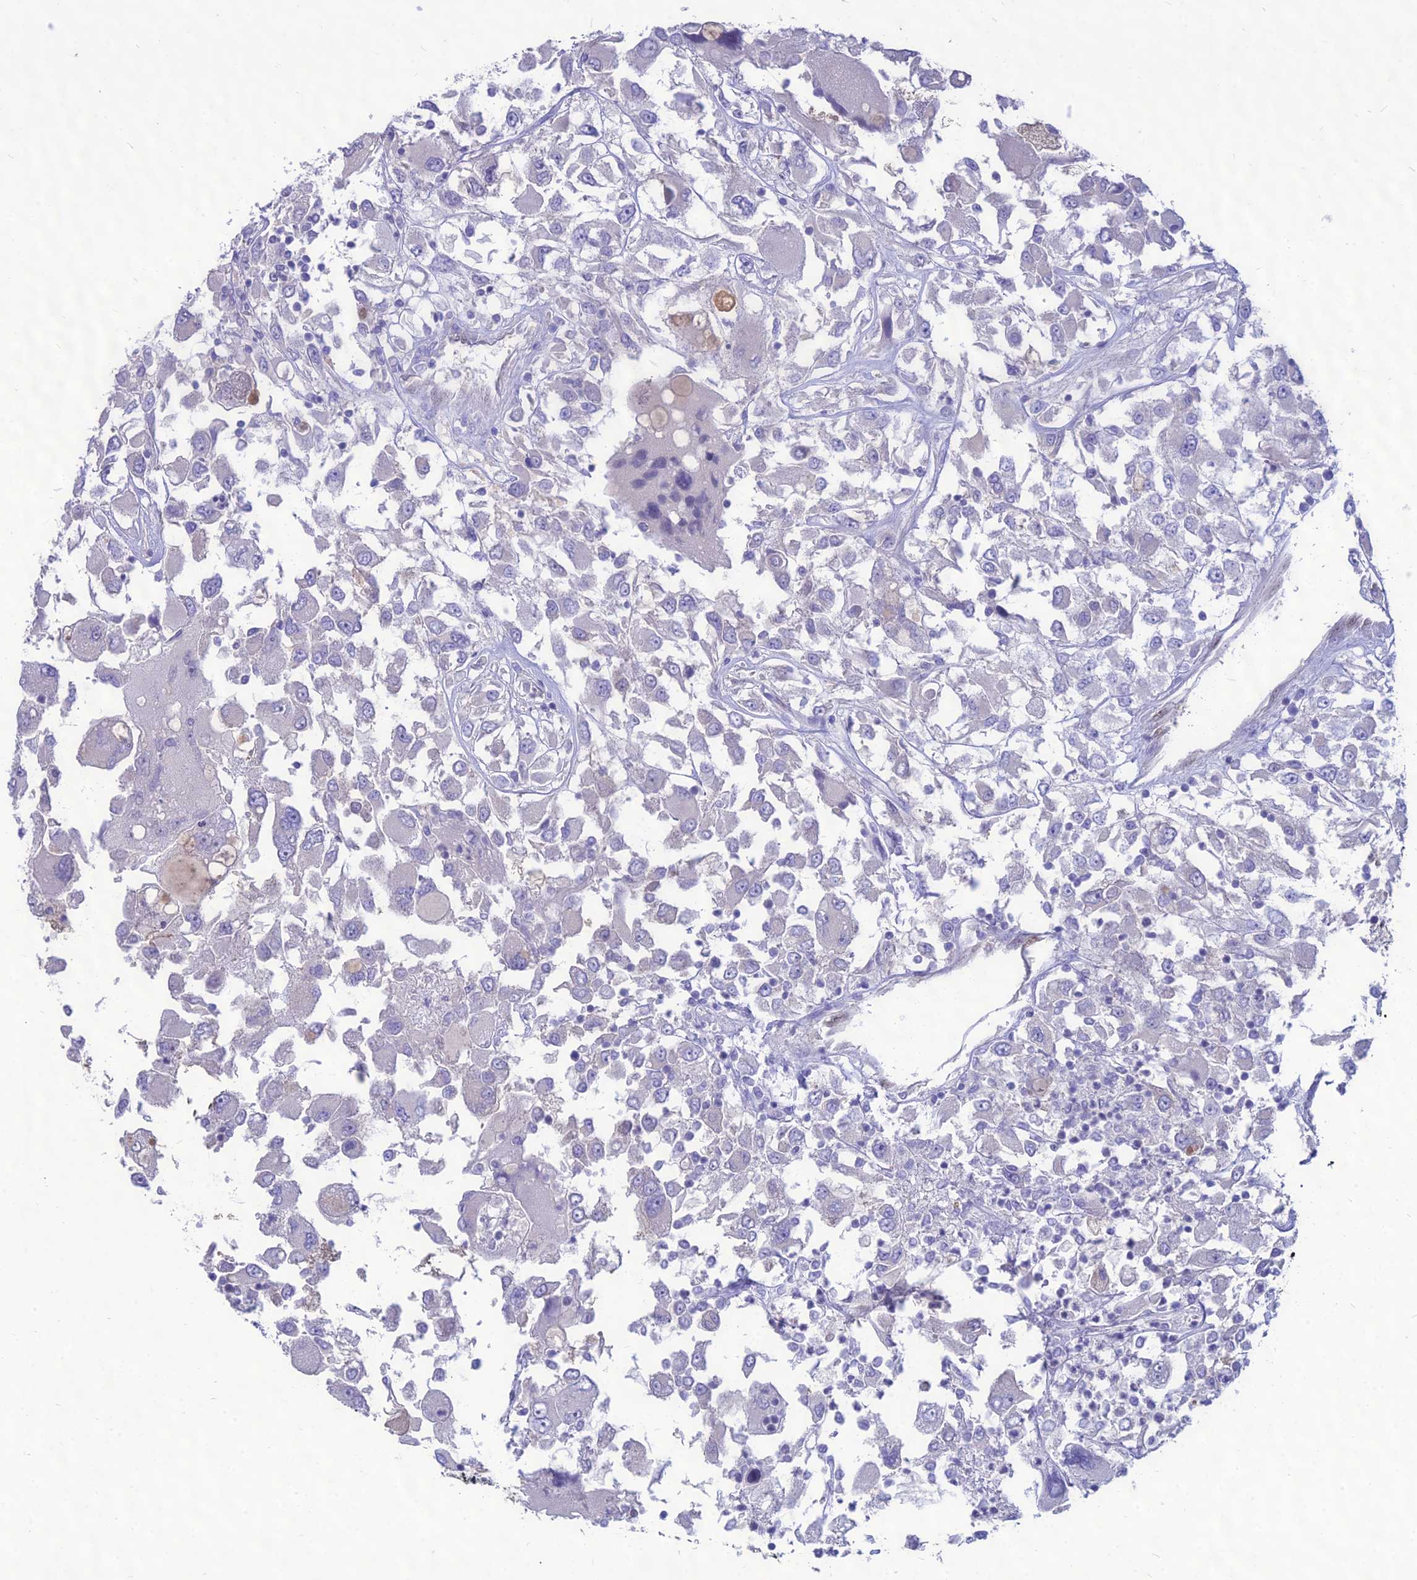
{"staining": {"intensity": "negative", "quantity": "none", "location": "none"}, "tissue": "renal cancer", "cell_type": "Tumor cells", "image_type": "cancer", "snomed": [{"axis": "morphology", "description": "Adenocarcinoma, NOS"}, {"axis": "topography", "description": "Kidney"}], "caption": "IHC of human renal cancer (adenocarcinoma) exhibits no positivity in tumor cells.", "gene": "NOVA2", "patient": {"sex": "female", "age": 52}}